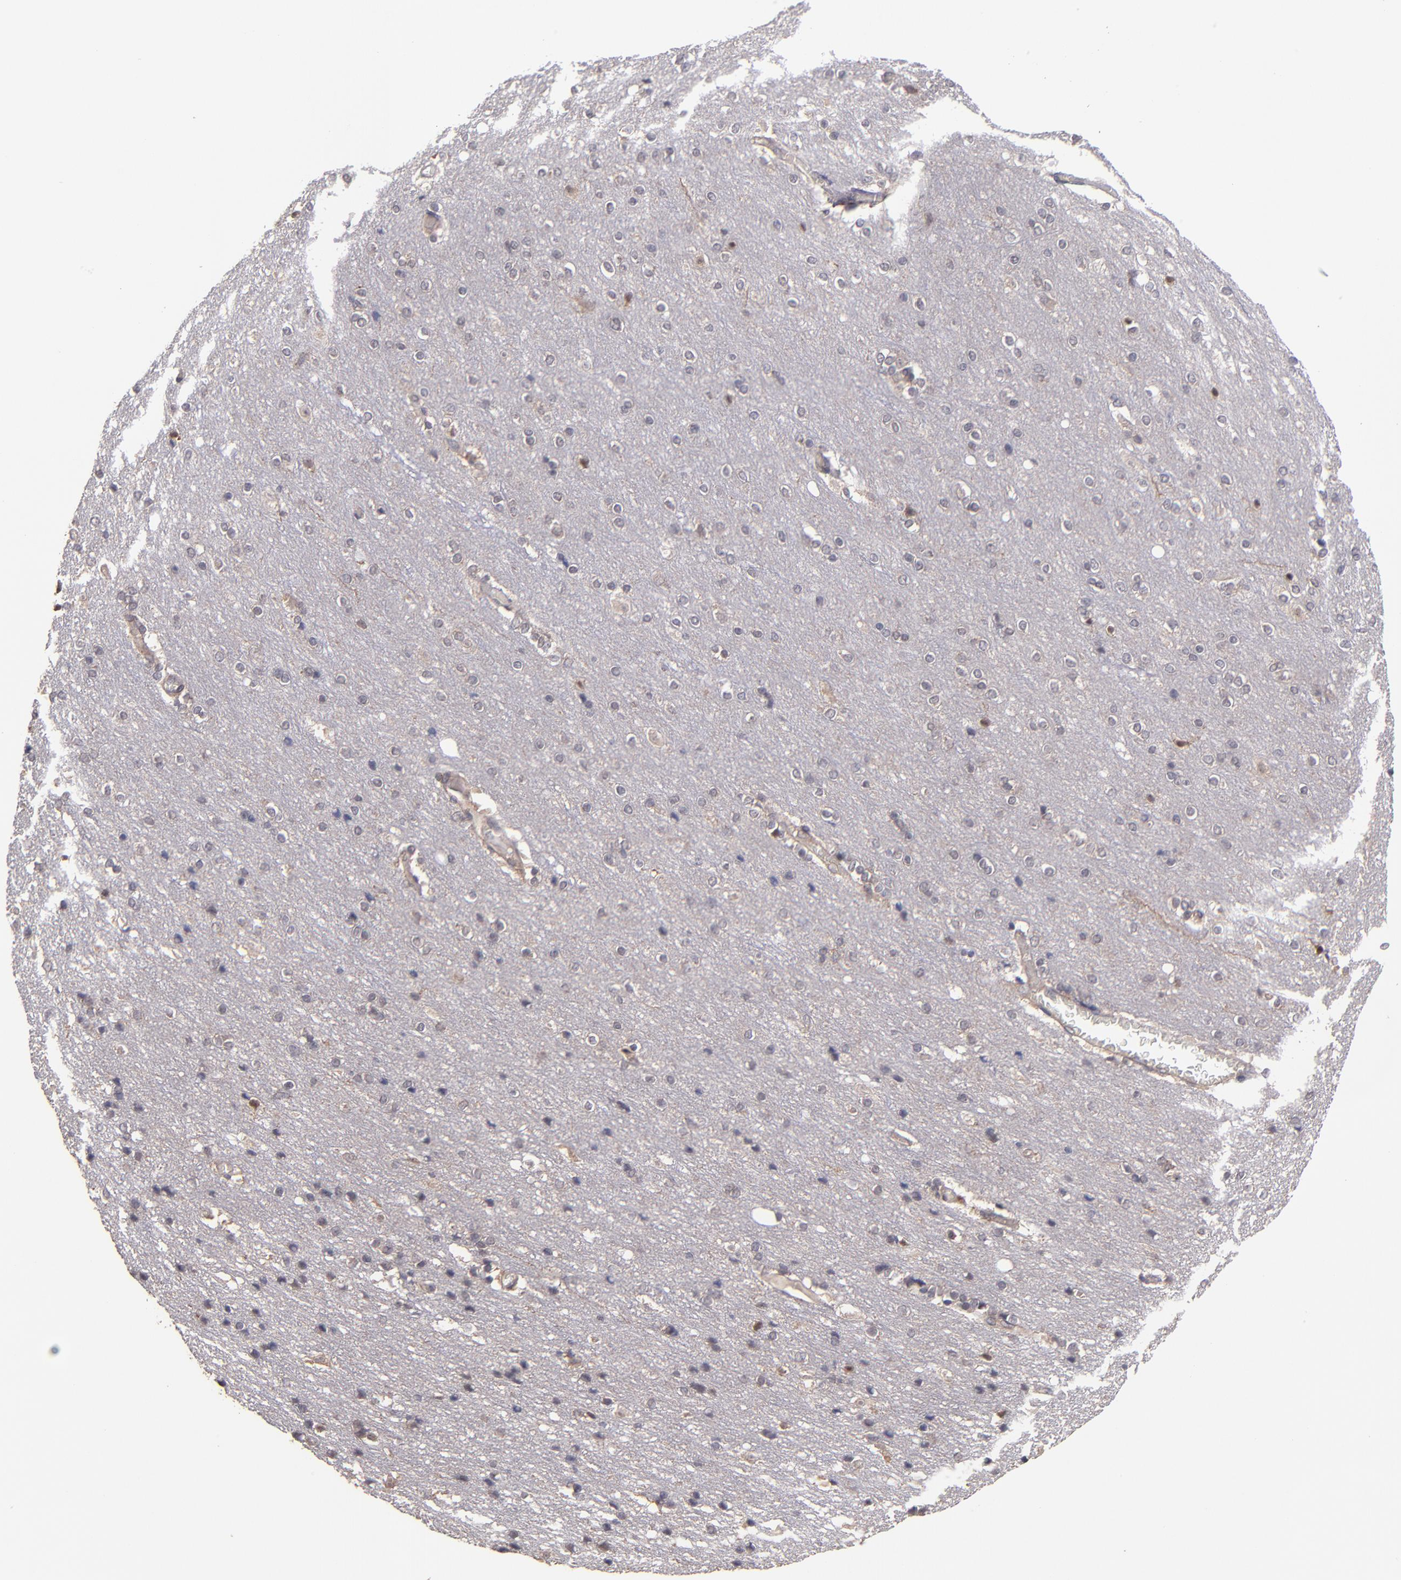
{"staining": {"intensity": "negative", "quantity": "none", "location": "none"}, "tissue": "cerebral cortex", "cell_type": "Endothelial cells", "image_type": "normal", "snomed": [{"axis": "morphology", "description": "Normal tissue, NOS"}, {"axis": "topography", "description": "Cerebral cortex"}], "caption": "The photomicrograph displays no staining of endothelial cells in benign cerebral cortex. (DAB (3,3'-diaminobenzidine) IHC, high magnification).", "gene": "NF2", "patient": {"sex": "female", "age": 54}}